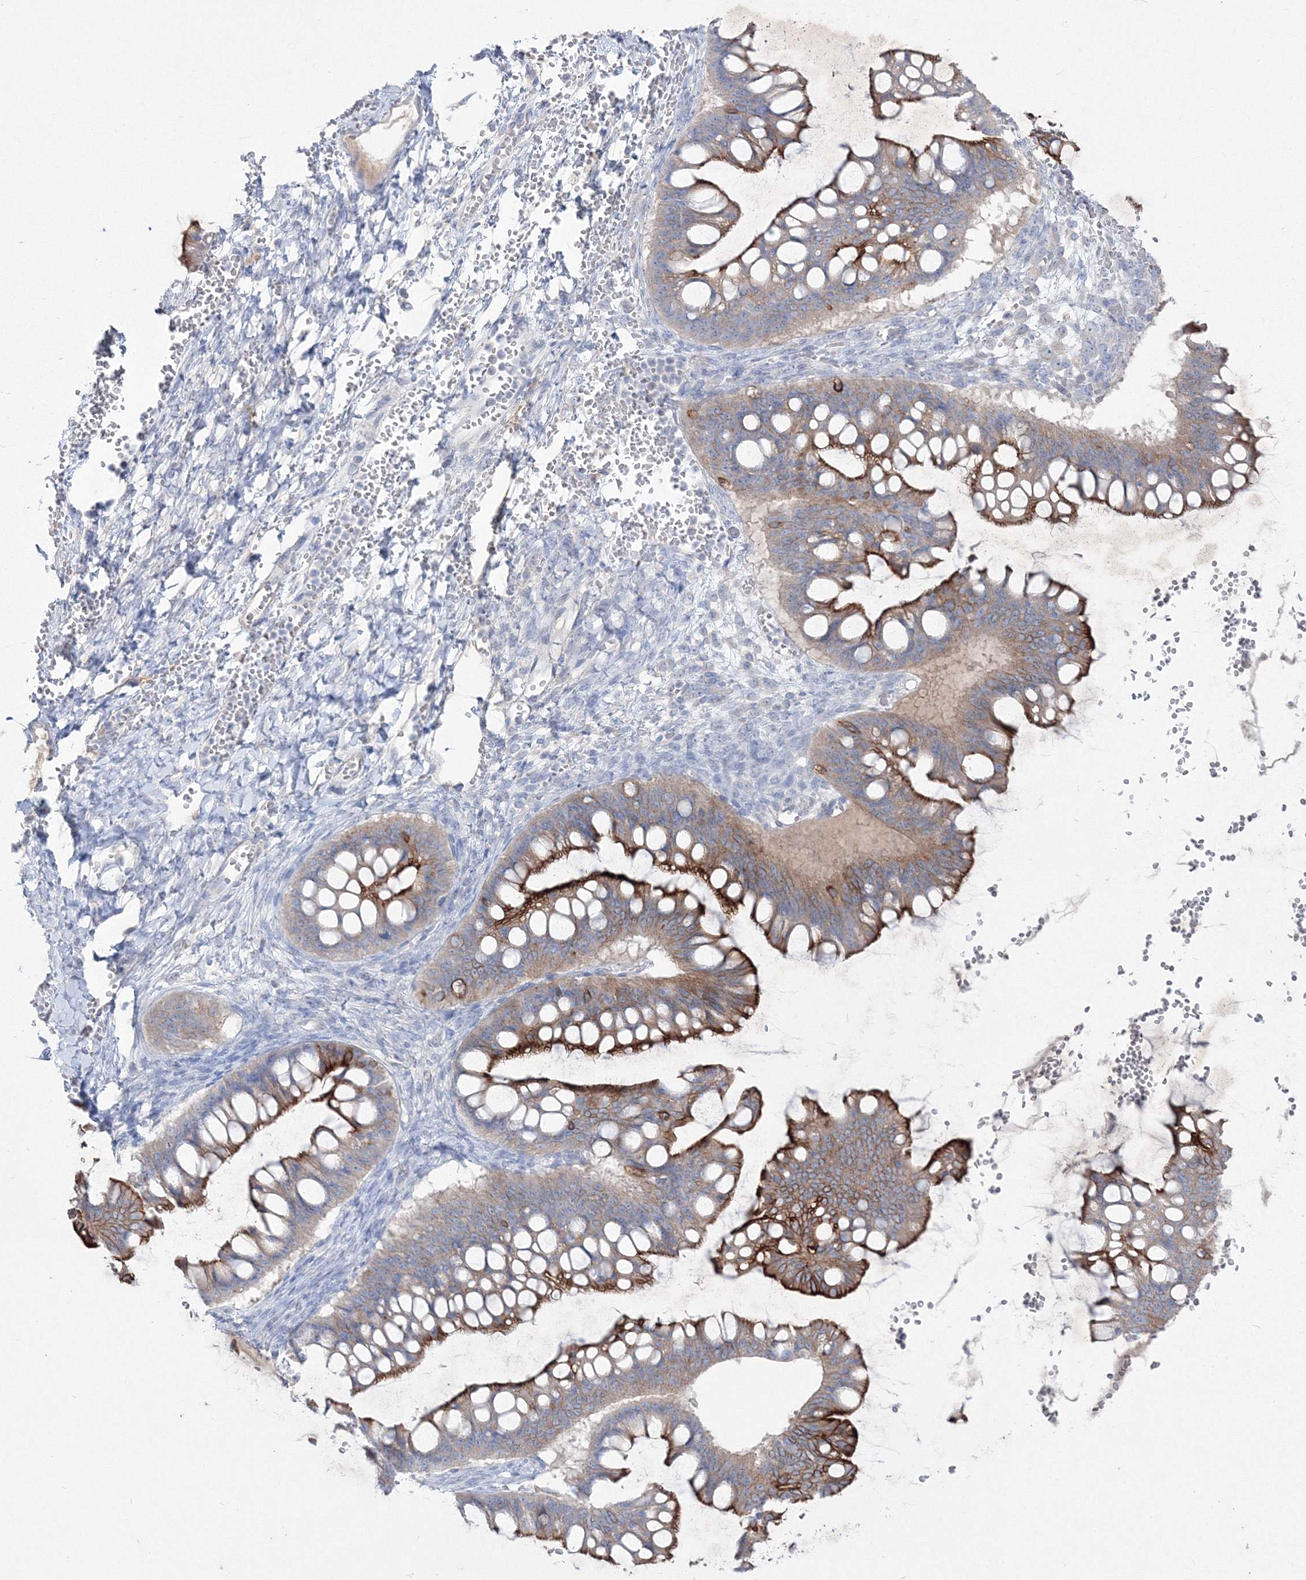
{"staining": {"intensity": "strong", "quantity": "25%-75%", "location": "cytoplasmic/membranous"}, "tissue": "ovarian cancer", "cell_type": "Tumor cells", "image_type": "cancer", "snomed": [{"axis": "morphology", "description": "Cystadenocarcinoma, mucinous, NOS"}, {"axis": "topography", "description": "Ovary"}], "caption": "A high amount of strong cytoplasmic/membranous staining is identified in about 25%-75% of tumor cells in ovarian cancer tissue.", "gene": "TMEM139", "patient": {"sex": "female", "age": 73}}